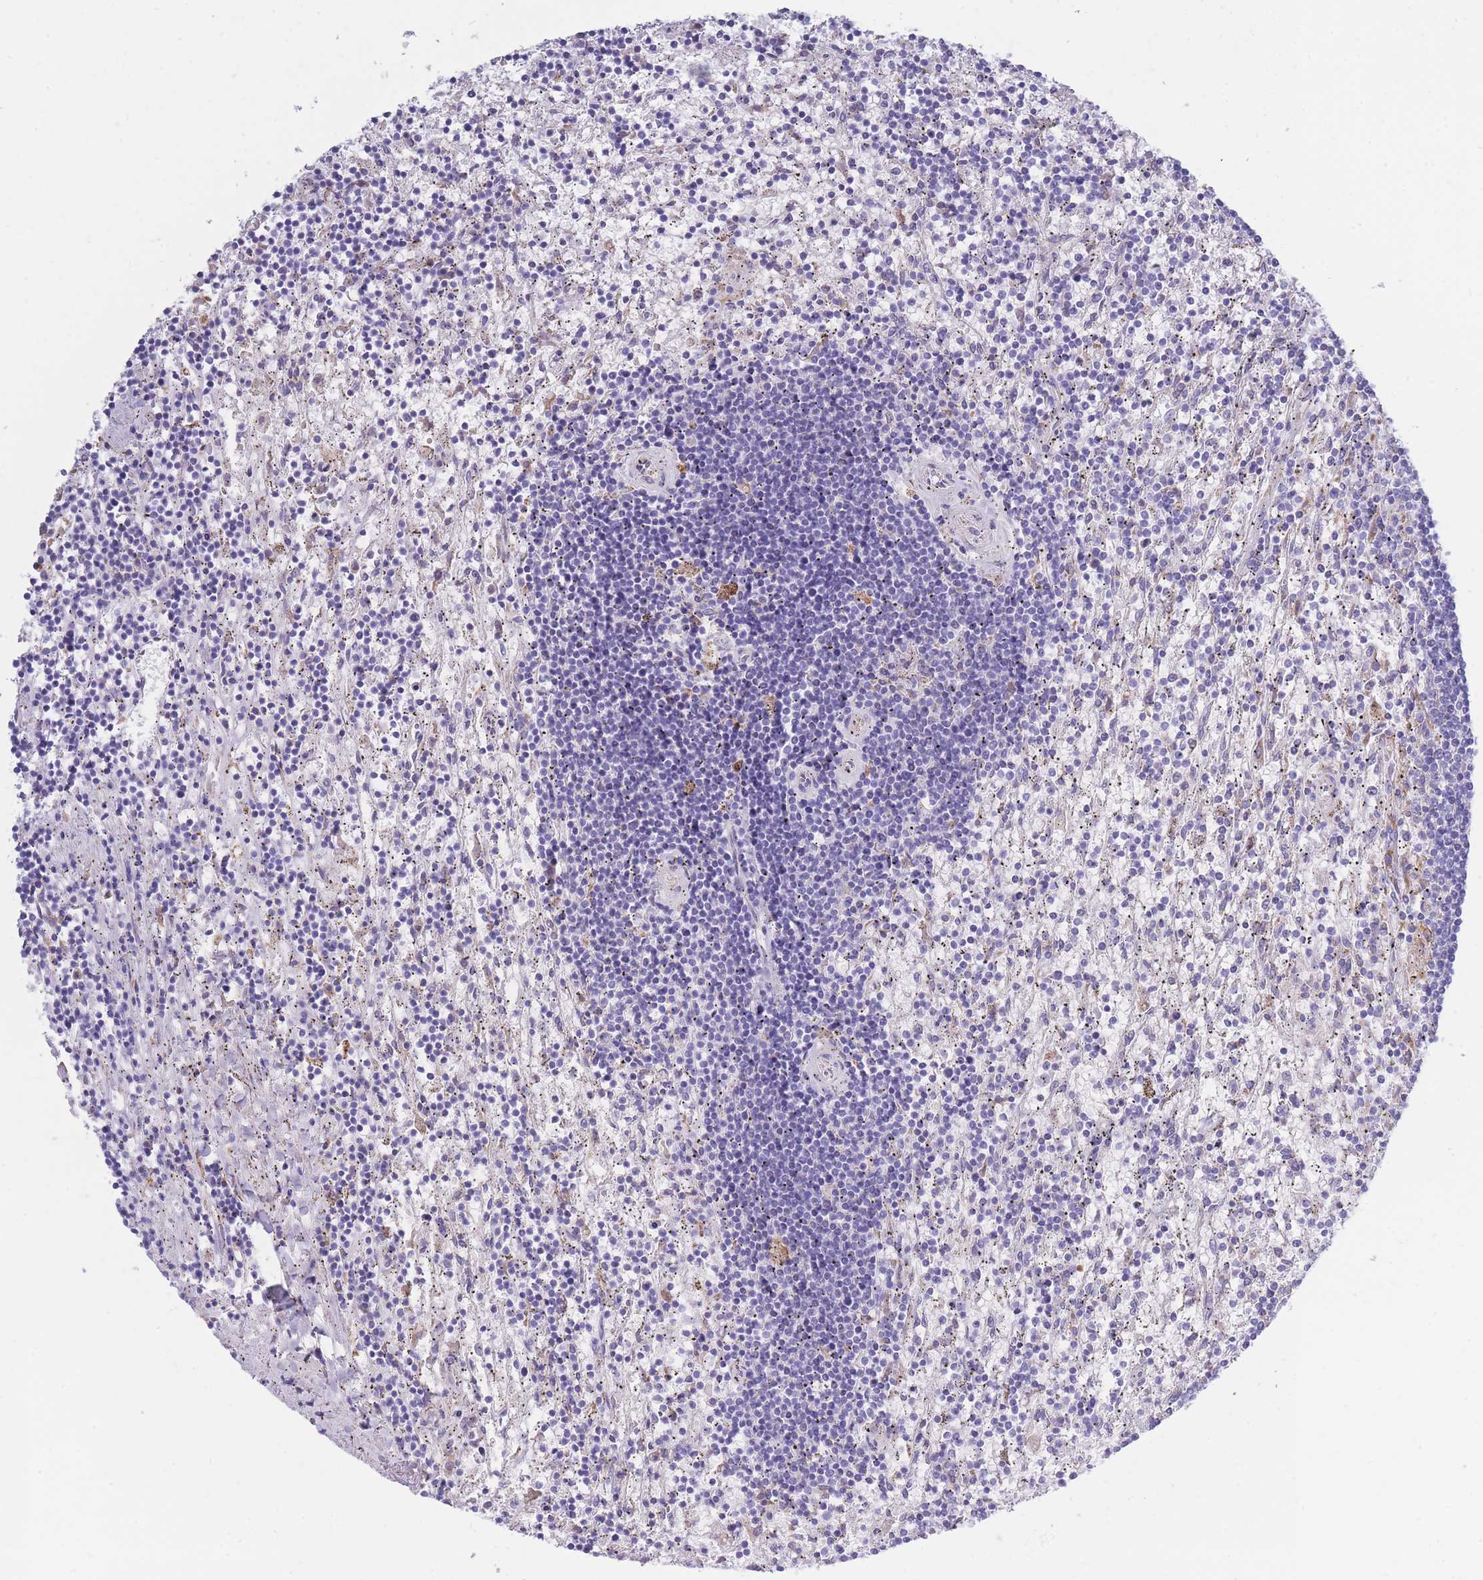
{"staining": {"intensity": "negative", "quantity": "none", "location": "none"}, "tissue": "lymphoma", "cell_type": "Tumor cells", "image_type": "cancer", "snomed": [{"axis": "morphology", "description": "Malignant lymphoma, non-Hodgkin's type, Low grade"}, {"axis": "topography", "description": "Spleen"}], "caption": "DAB immunohistochemical staining of human malignant lymphoma, non-Hodgkin's type (low-grade) reveals no significant staining in tumor cells.", "gene": "XKR8", "patient": {"sex": "male", "age": 76}}